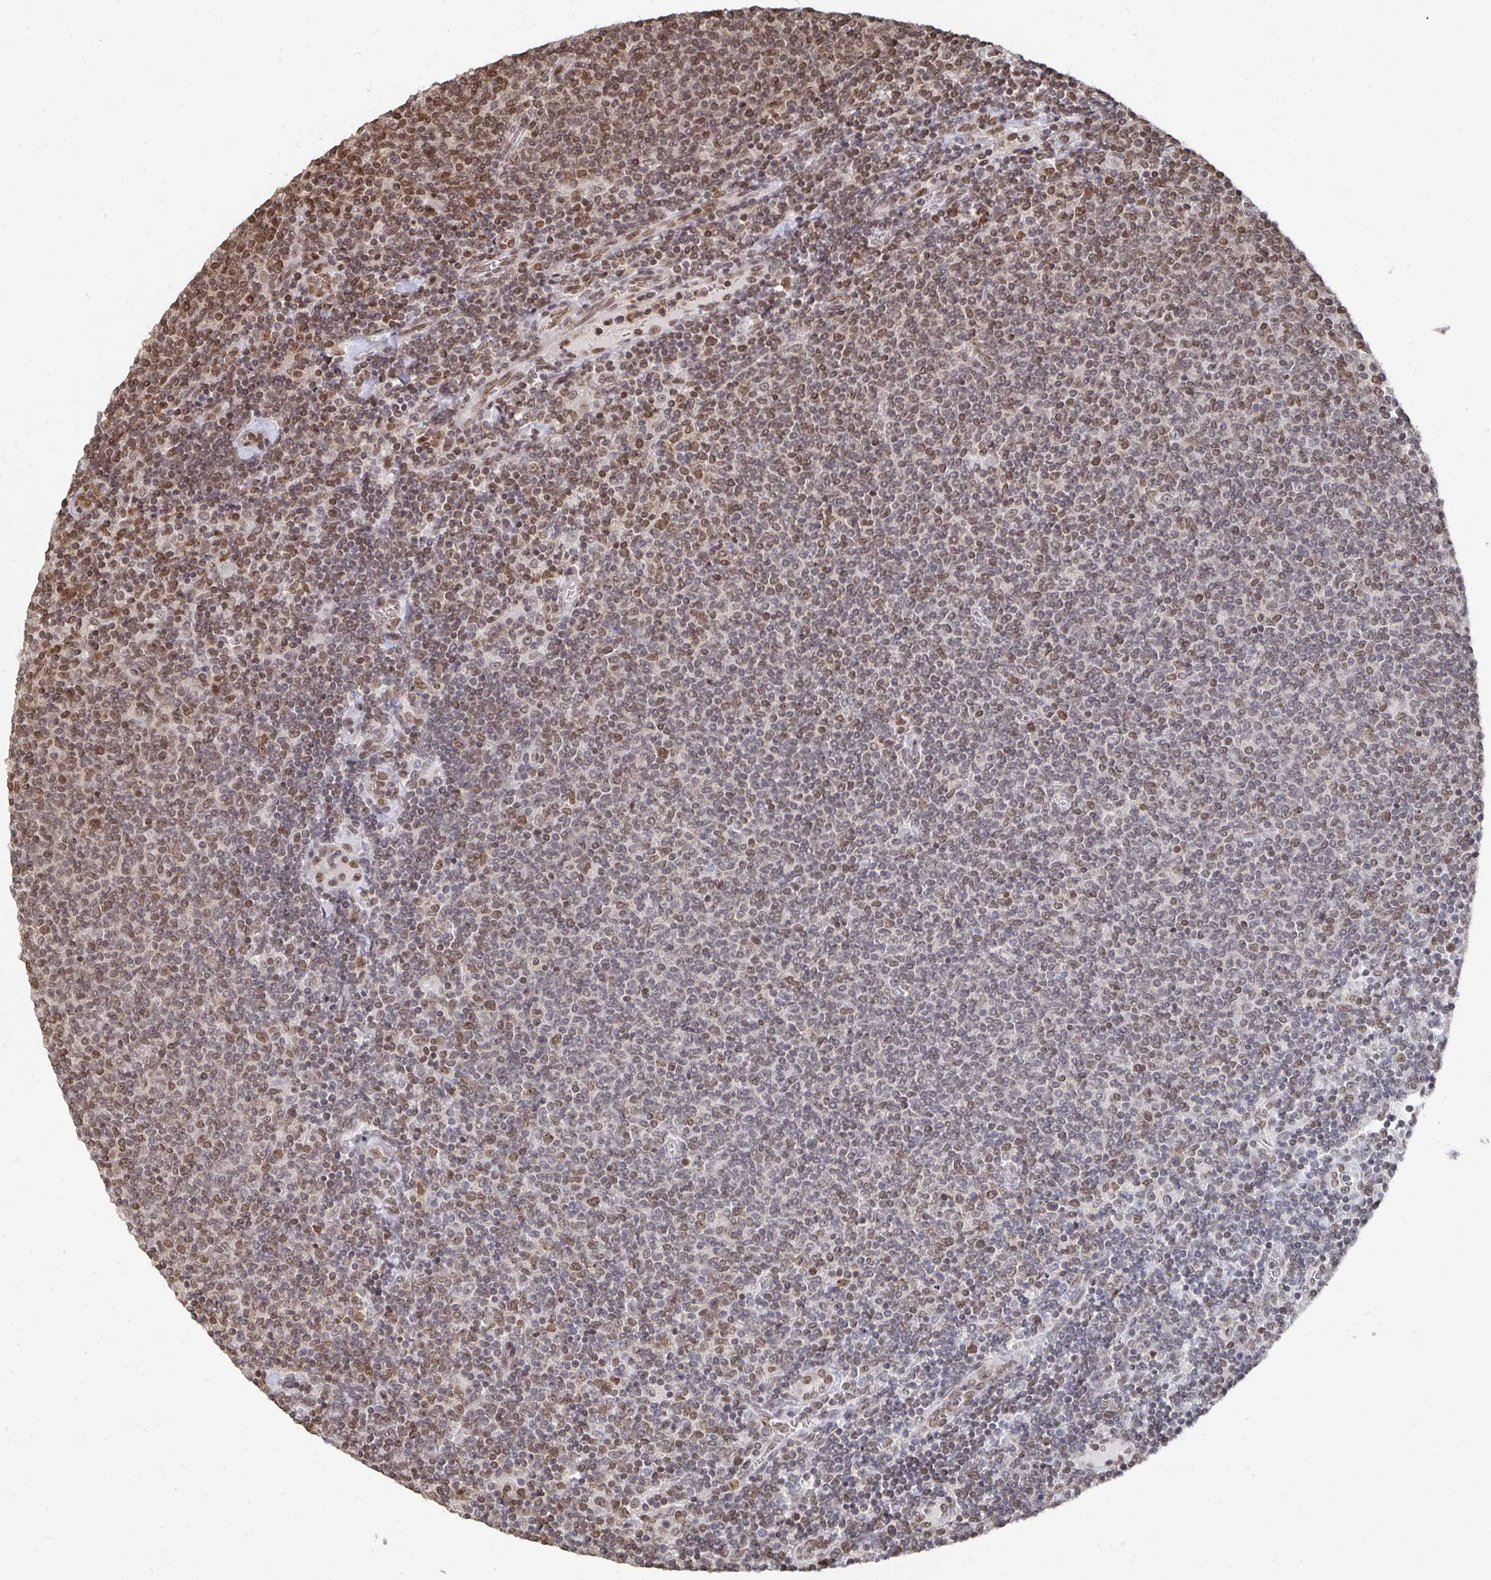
{"staining": {"intensity": "moderate", "quantity": "25%-75%", "location": "nuclear"}, "tissue": "lymphoma", "cell_type": "Tumor cells", "image_type": "cancer", "snomed": [{"axis": "morphology", "description": "Malignant lymphoma, non-Hodgkin's type, Low grade"}, {"axis": "topography", "description": "Lymph node"}], "caption": "Human lymphoma stained with a brown dye reveals moderate nuclear positive expression in about 25%-75% of tumor cells.", "gene": "GTF3C6", "patient": {"sex": "male", "age": 52}}